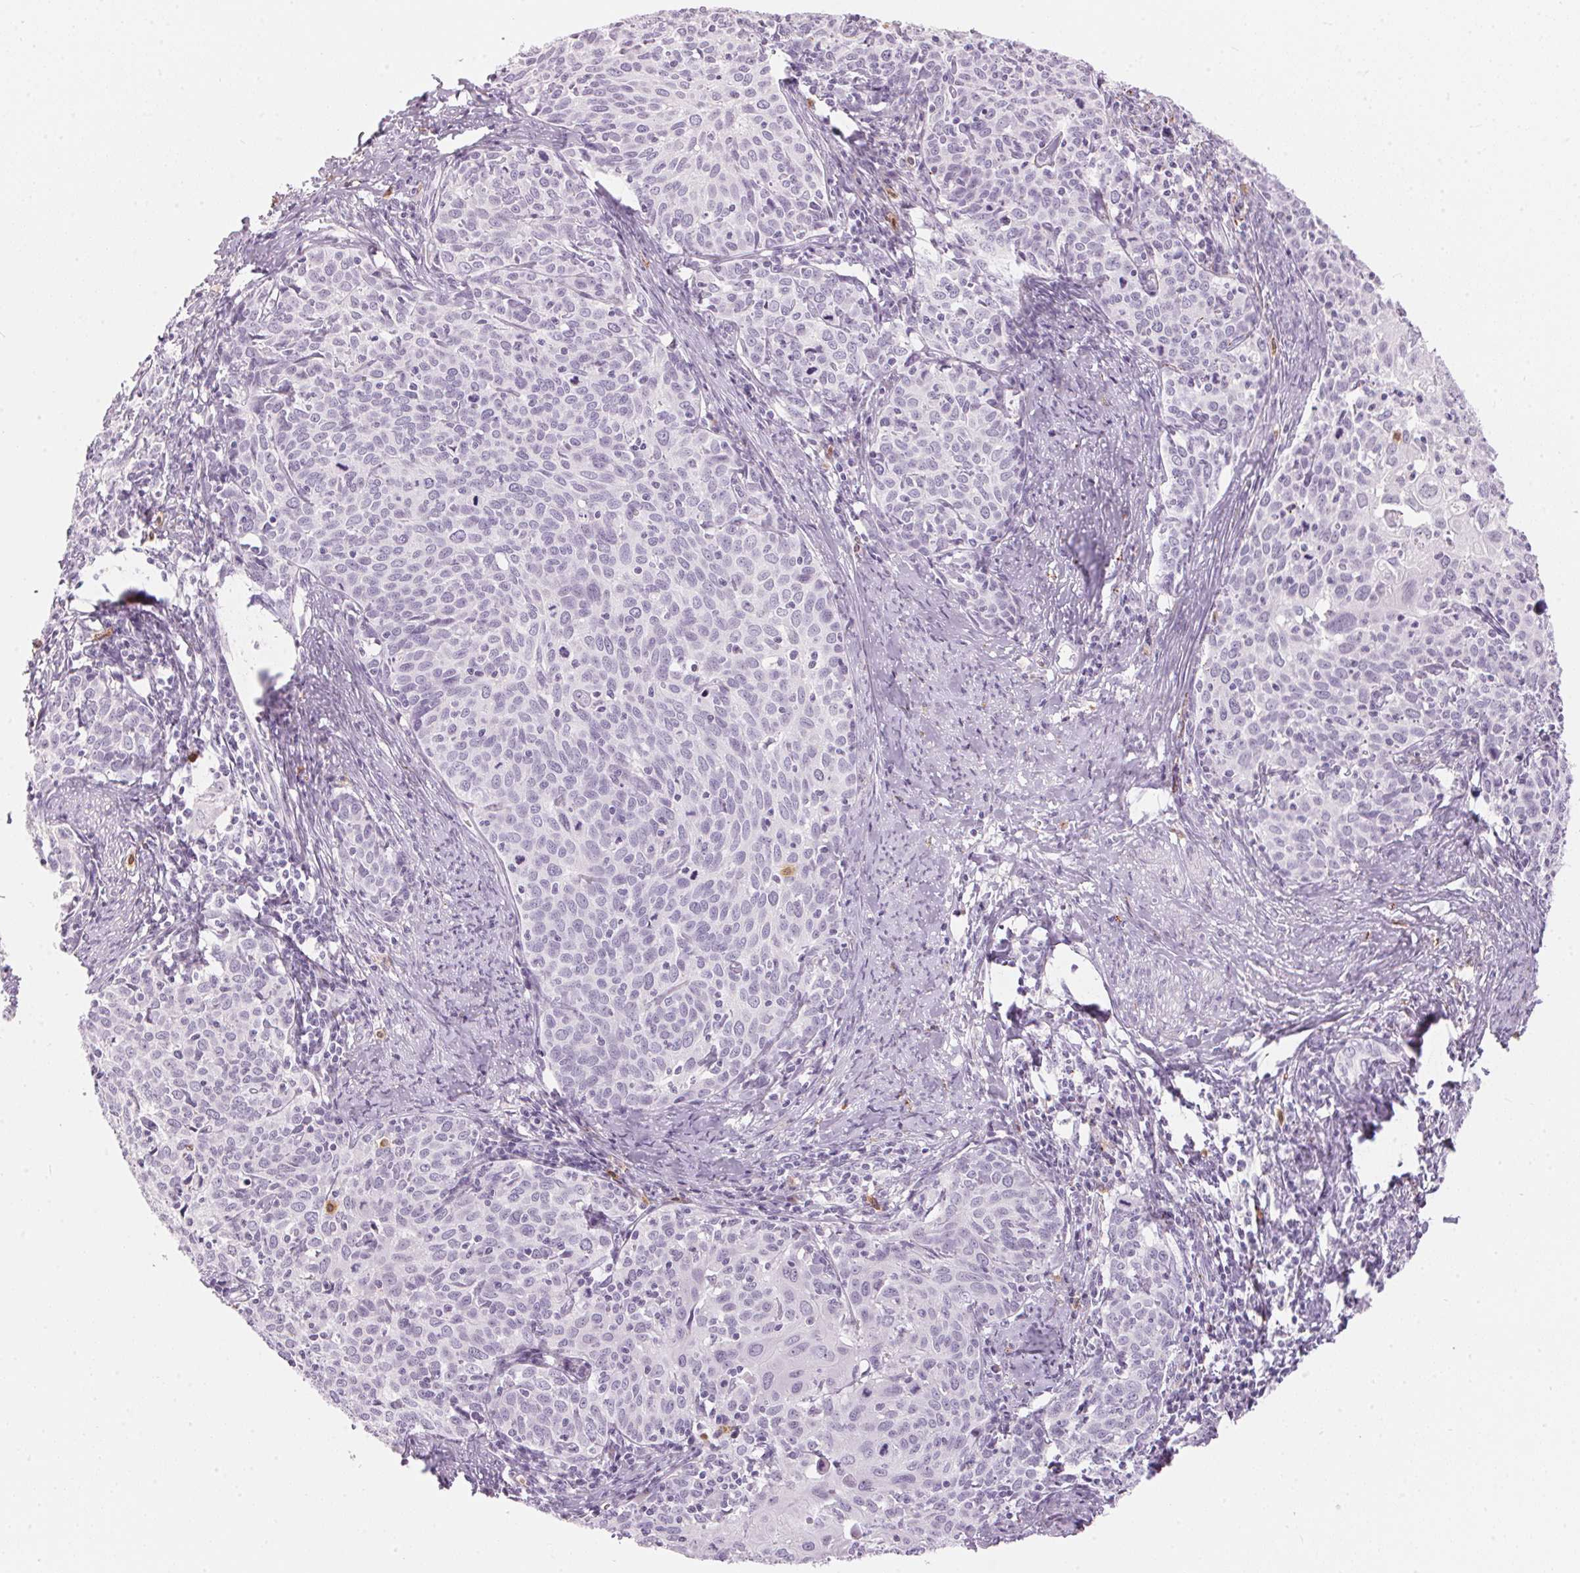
{"staining": {"intensity": "negative", "quantity": "none", "location": "none"}, "tissue": "cervical cancer", "cell_type": "Tumor cells", "image_type": "cancer", "snomed": [{"axis": "morphology", "description": "Squamous cell carcinoma, NOS"}, {"axis": "topography", "description": "Cervix"}], "caption": "This is an IHC image of cervical cancer. There is no expression in tumor cells.", "gene": "CADPS", "patient": {"sex": "female", "age": 62}}